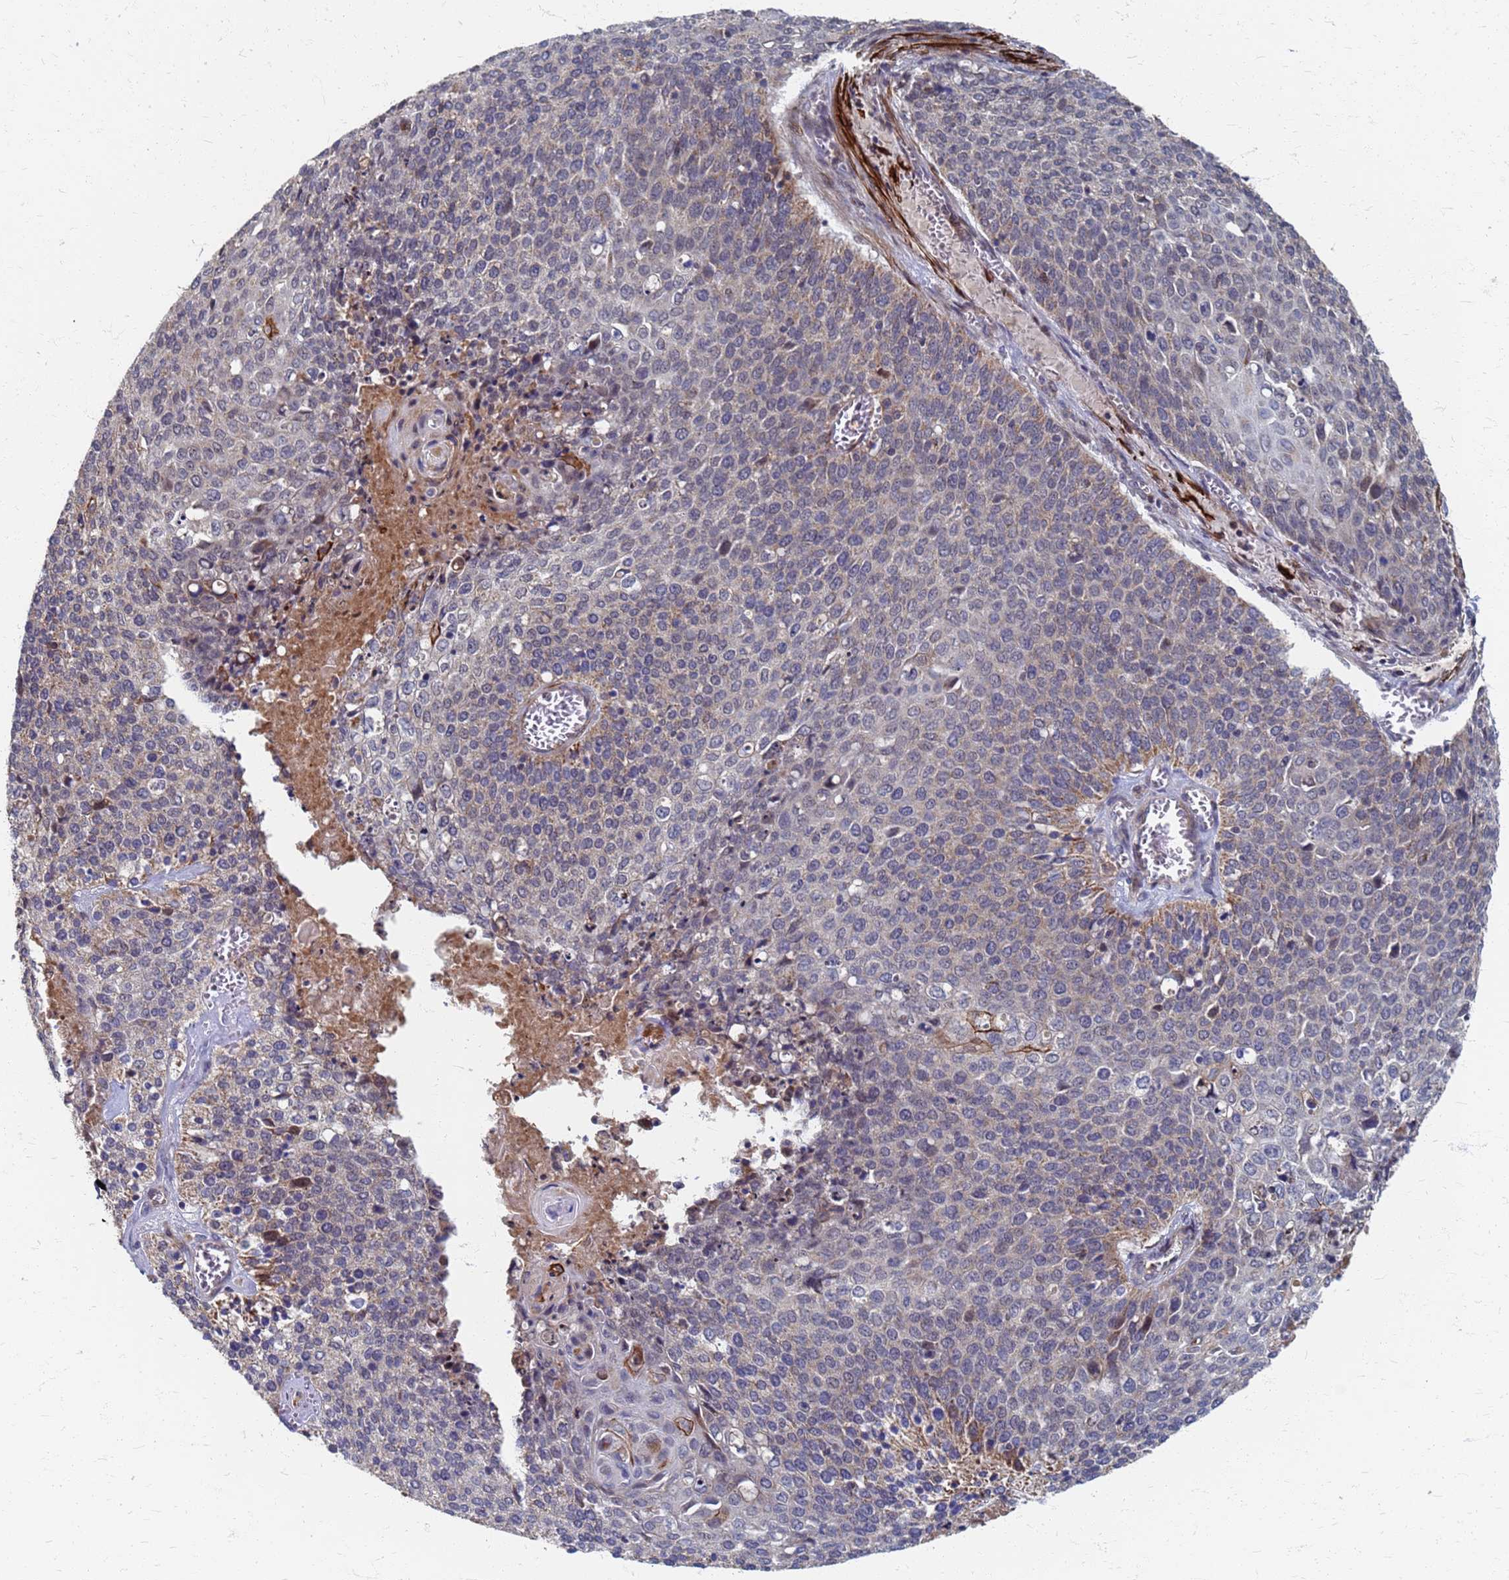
{"staining": {"intensity": "weak", "quantity": "25%-75%", "location": "cytoplasmic/membranous"}, "tissue": "cervical cancer", "cell_type": "Tumor cells", "image_type": "cancer", "snomed": [{"axis": "morphology", "description": "Squamous cell carcinoma, NOS"}, {"axis": "topography", "description": "Cervix"}], "caption": "Protein expression analysis of cervical squamous cell carcinoma demonstrates weak cytoplasmic/membranous positivity in about 25%-75% of tumor cells.", "gene": "ATPAF1", "patient": {"sex": "female", "age": 39}}